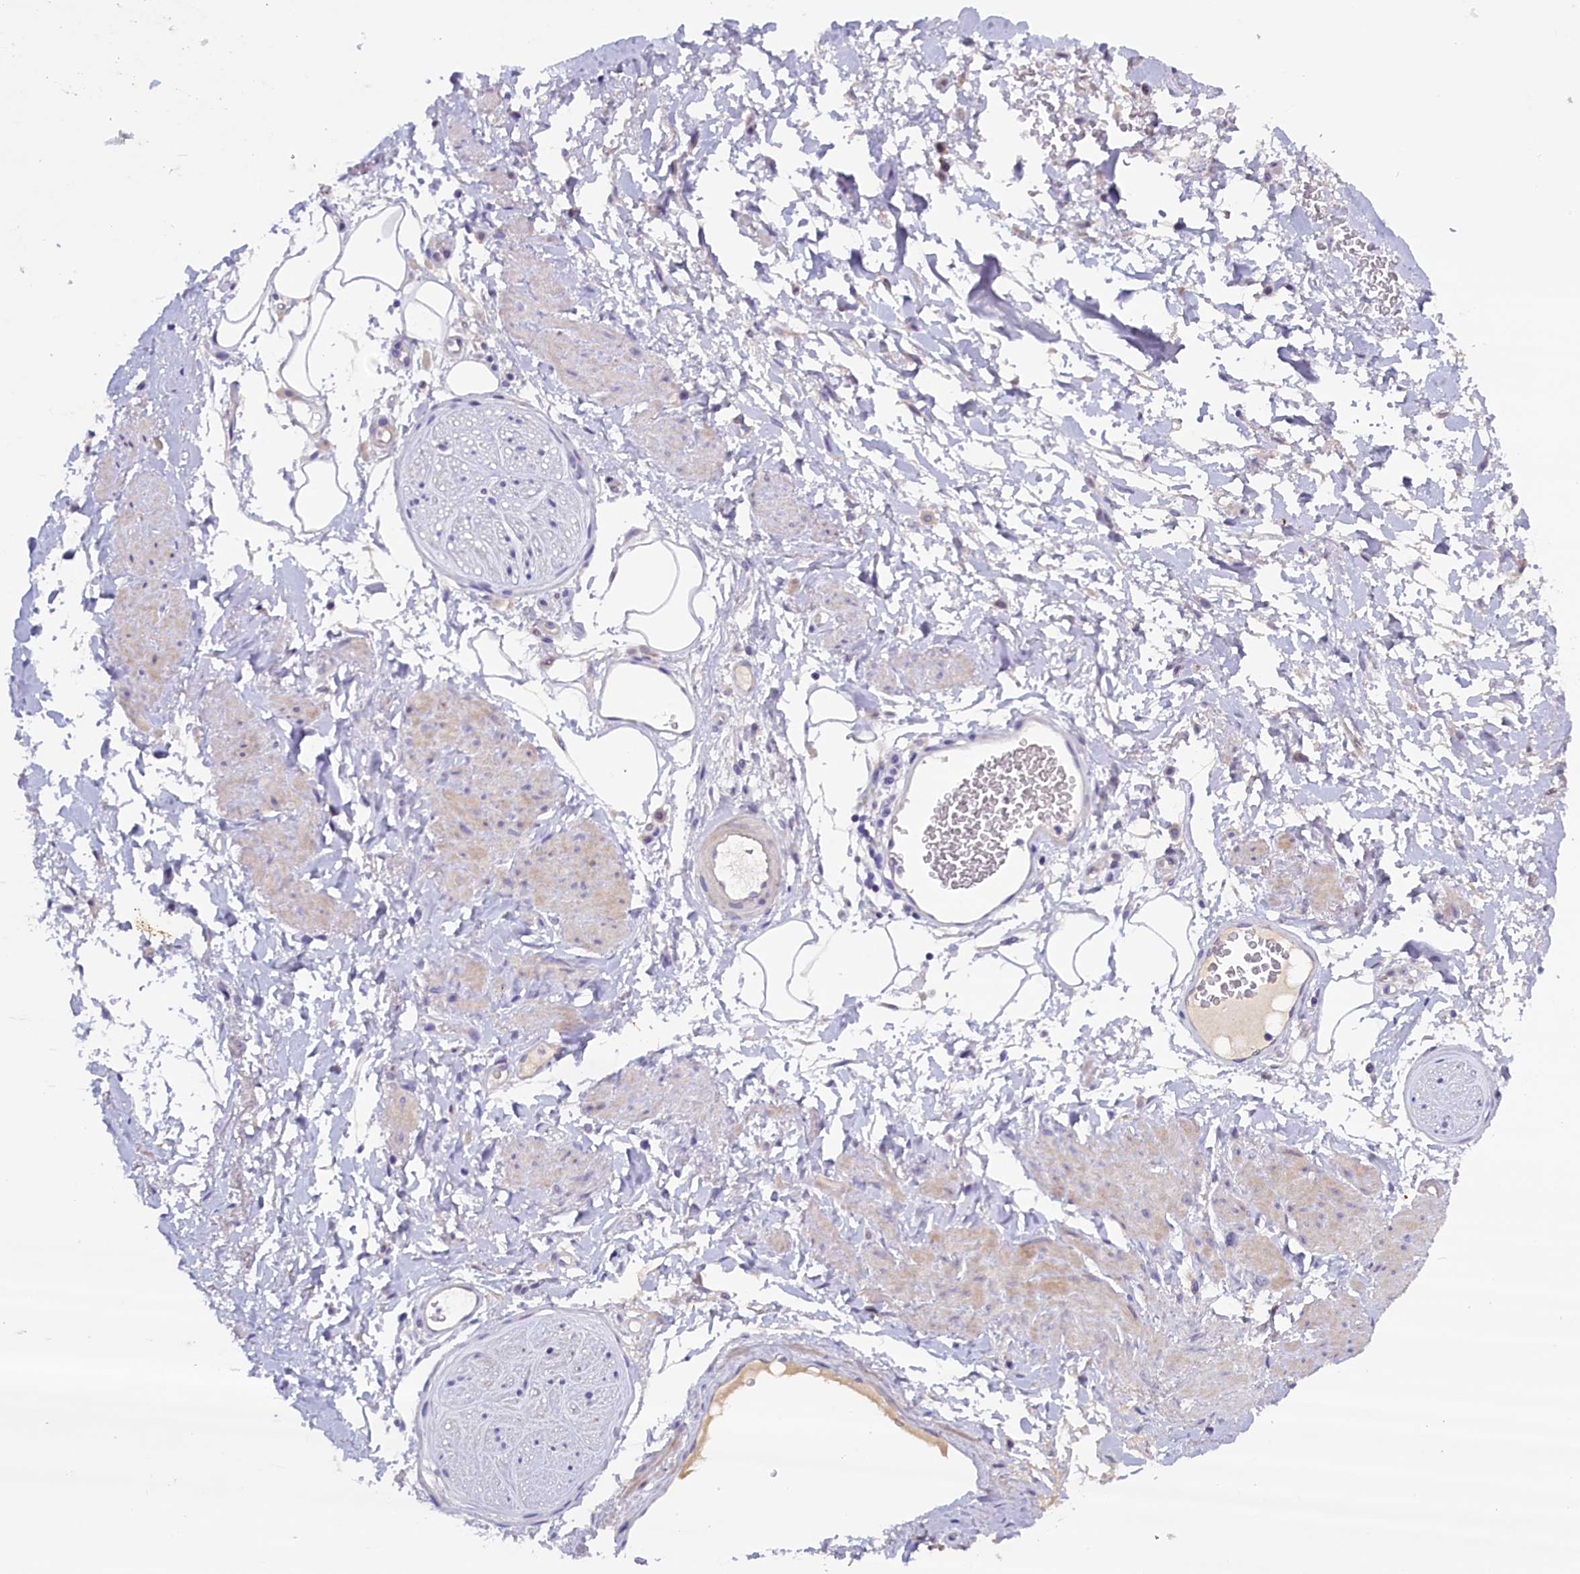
{"staining": {"intensity": "negative", "quantity": "none", "location": "none"}, "tissue": "adipose tissue", "cell_type": "Adipocytes", "image_type": "normal", "snomed": [{"axis": "morphology", "description": "Normal tissue, NOS"}, {"axis": "morphology", "description": "Adenocarcinoma, NOS"}, {"axis": "topography", "description": "Rectum"}, {"axis": "topography", "description": "Vagina"}, {"axis": "topography", "description": "Peripheral nerve tissue"}], "caption": "Immunohistochemical staining of normal human adipose tissue displays no significant staining in adipocytes.", "gene": "RTTN", "patient": {"sex": "female", "age": 71}}